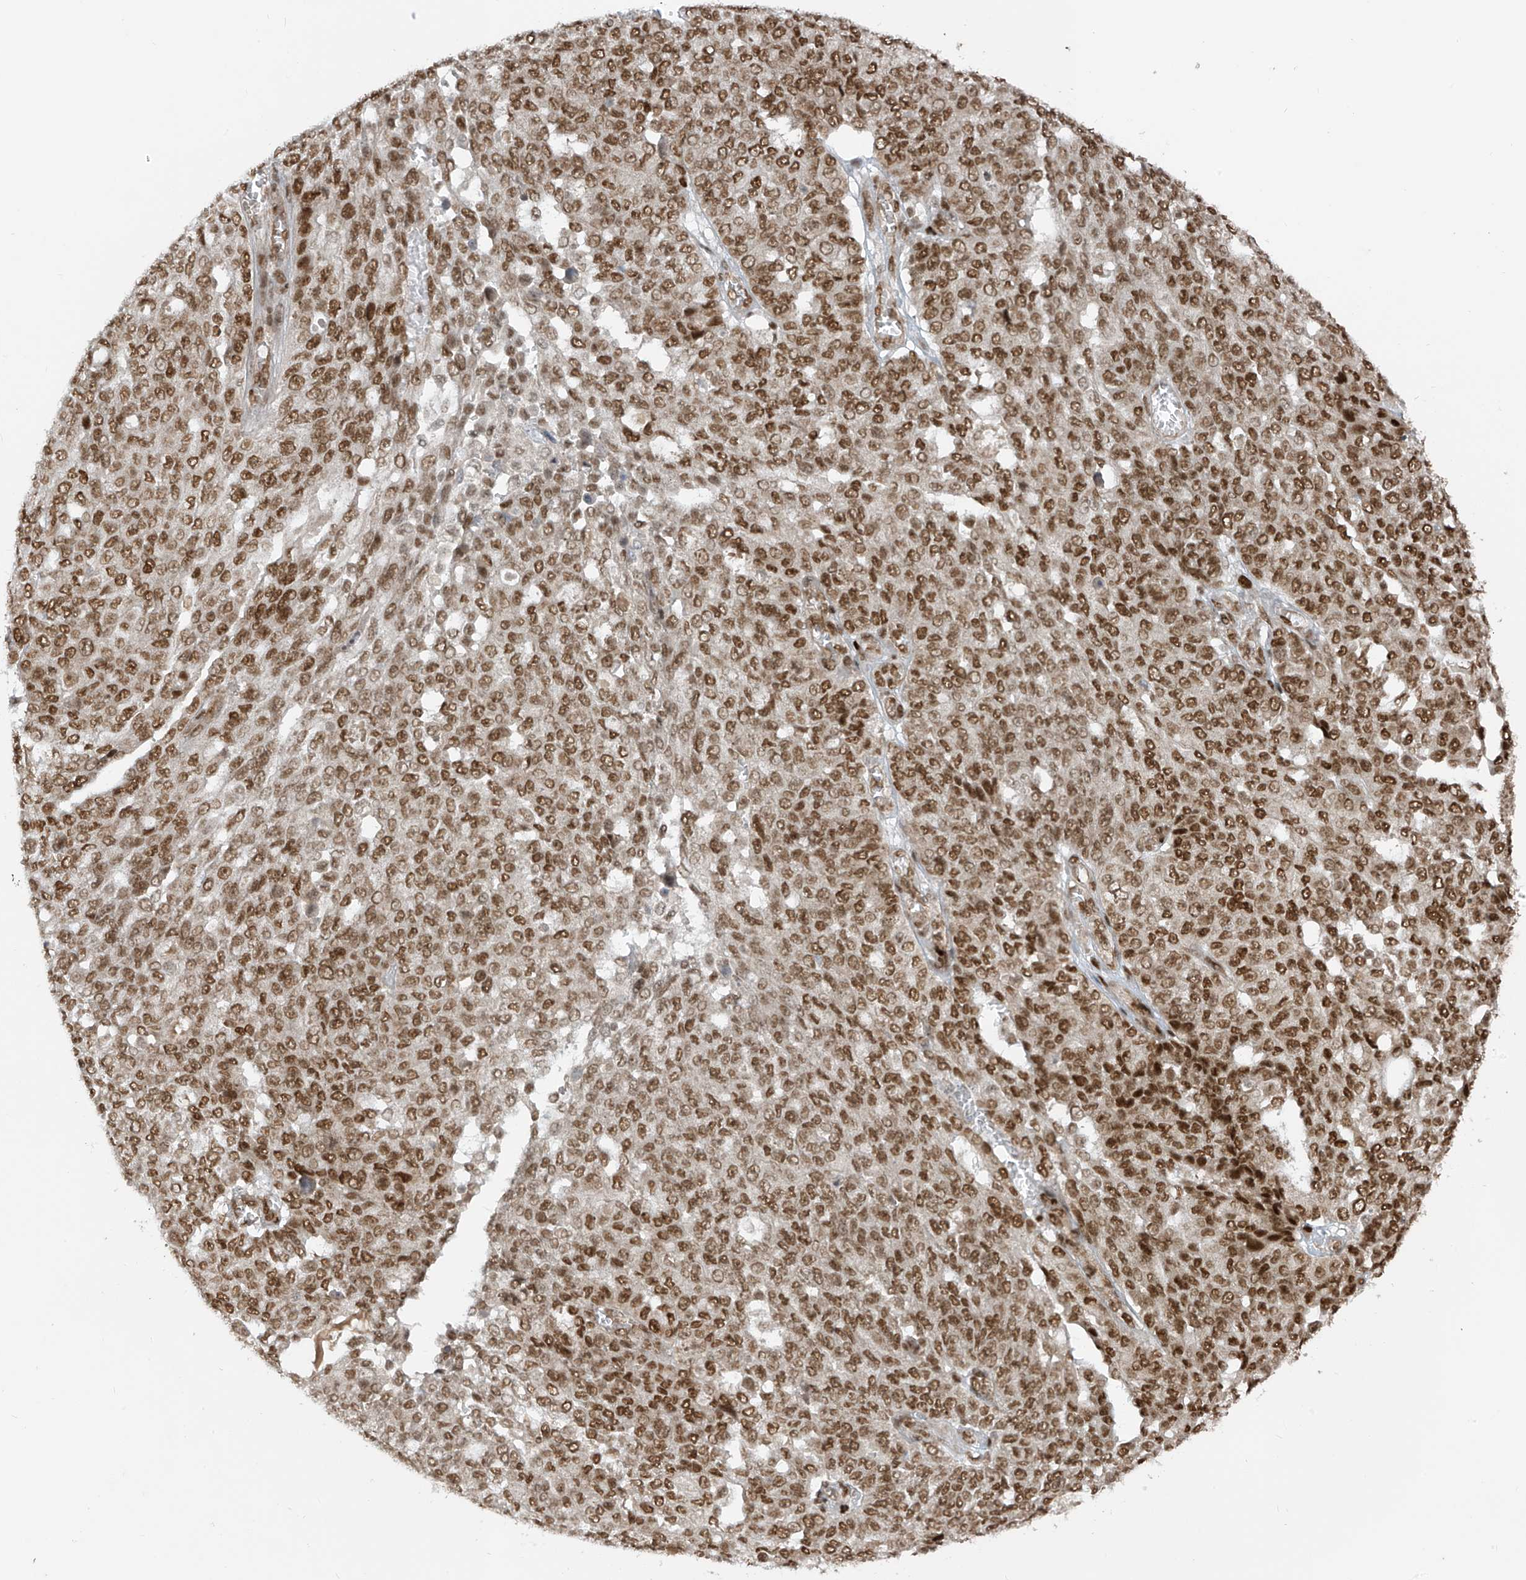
{"staining": {"intensity": "moderate", "quantity": ">75%", "location": "nuclear"}, "tissue": "ovarian cancer", "cell_type": "Tumor cells", "image_type": "cancer", "snomed": [{"axis": "morphology", "description": "Cystadenocarcinoma, serous, NOS"}, {"axis": "topography", "description": "Soft tissue"}, {"axis": "topography", "description": "Ovary"}], "caption": "Human ovarian serous cystadenocarcinoma stained with a protein marker exhibits moderate staining in tumor cells.", "gene": "ARHGEF3", "patient": {"sex": "female", "age": 57}}